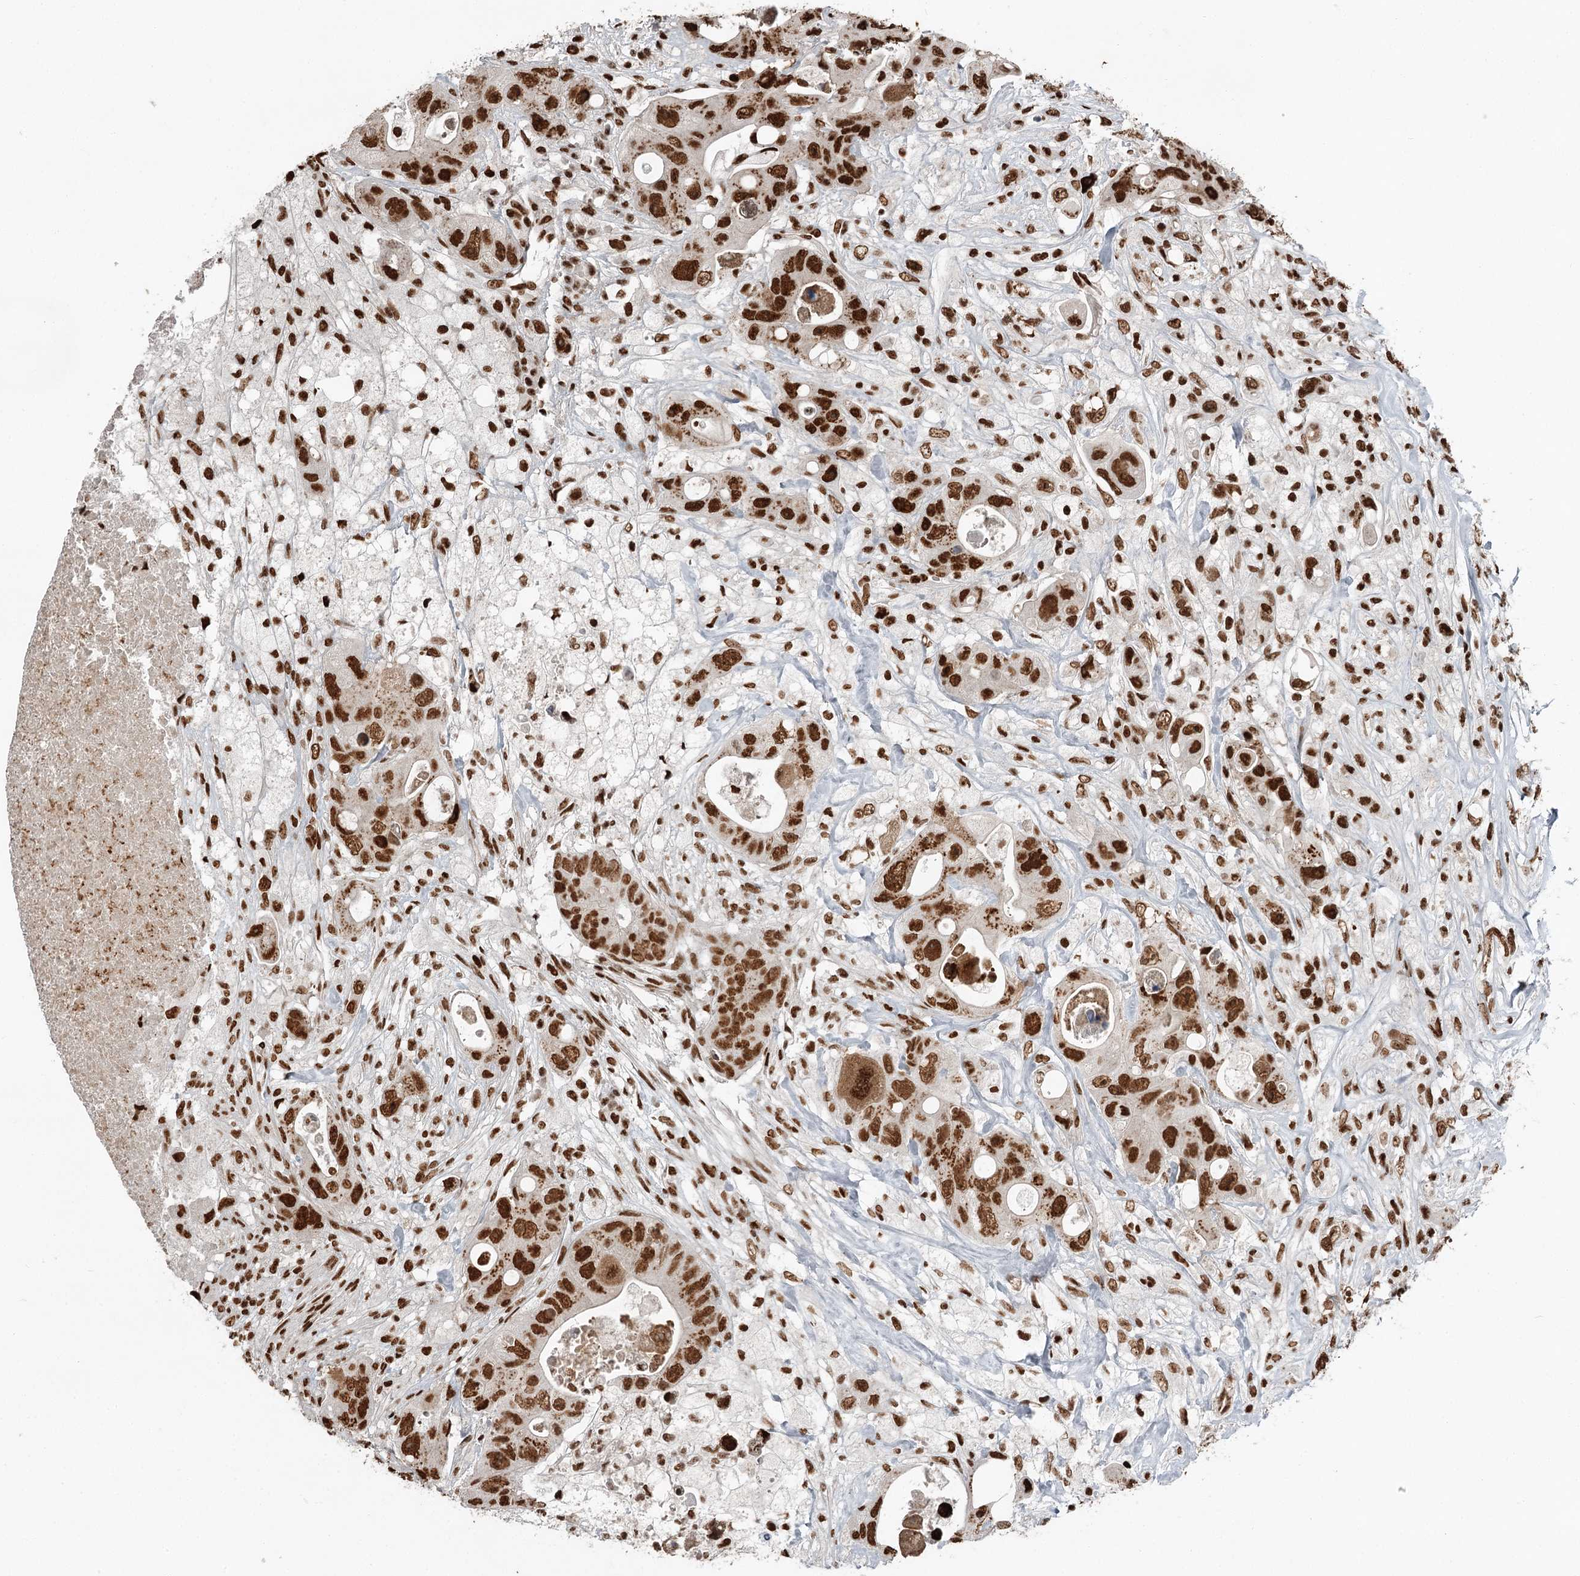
{"staining": {"intensity": "strong", "quantity": ">75%", "location": "nuclear"}, "tissue": "colorectal cancer", "cell_type": "Tumor cells", "image_type": "cancer", "snomed": [{"axis": "morphology", "description": "Adenocarcinoma, NOS"}, {"axis": "topography", "description": "Colon"}], "caption": "Protein expression by IHC demonstrates strong nuclear expression in about >75% of tumor cells in colorectal cancer.", "gene": "RBBP7", "patient": {"sex": "female", "age": 46}}